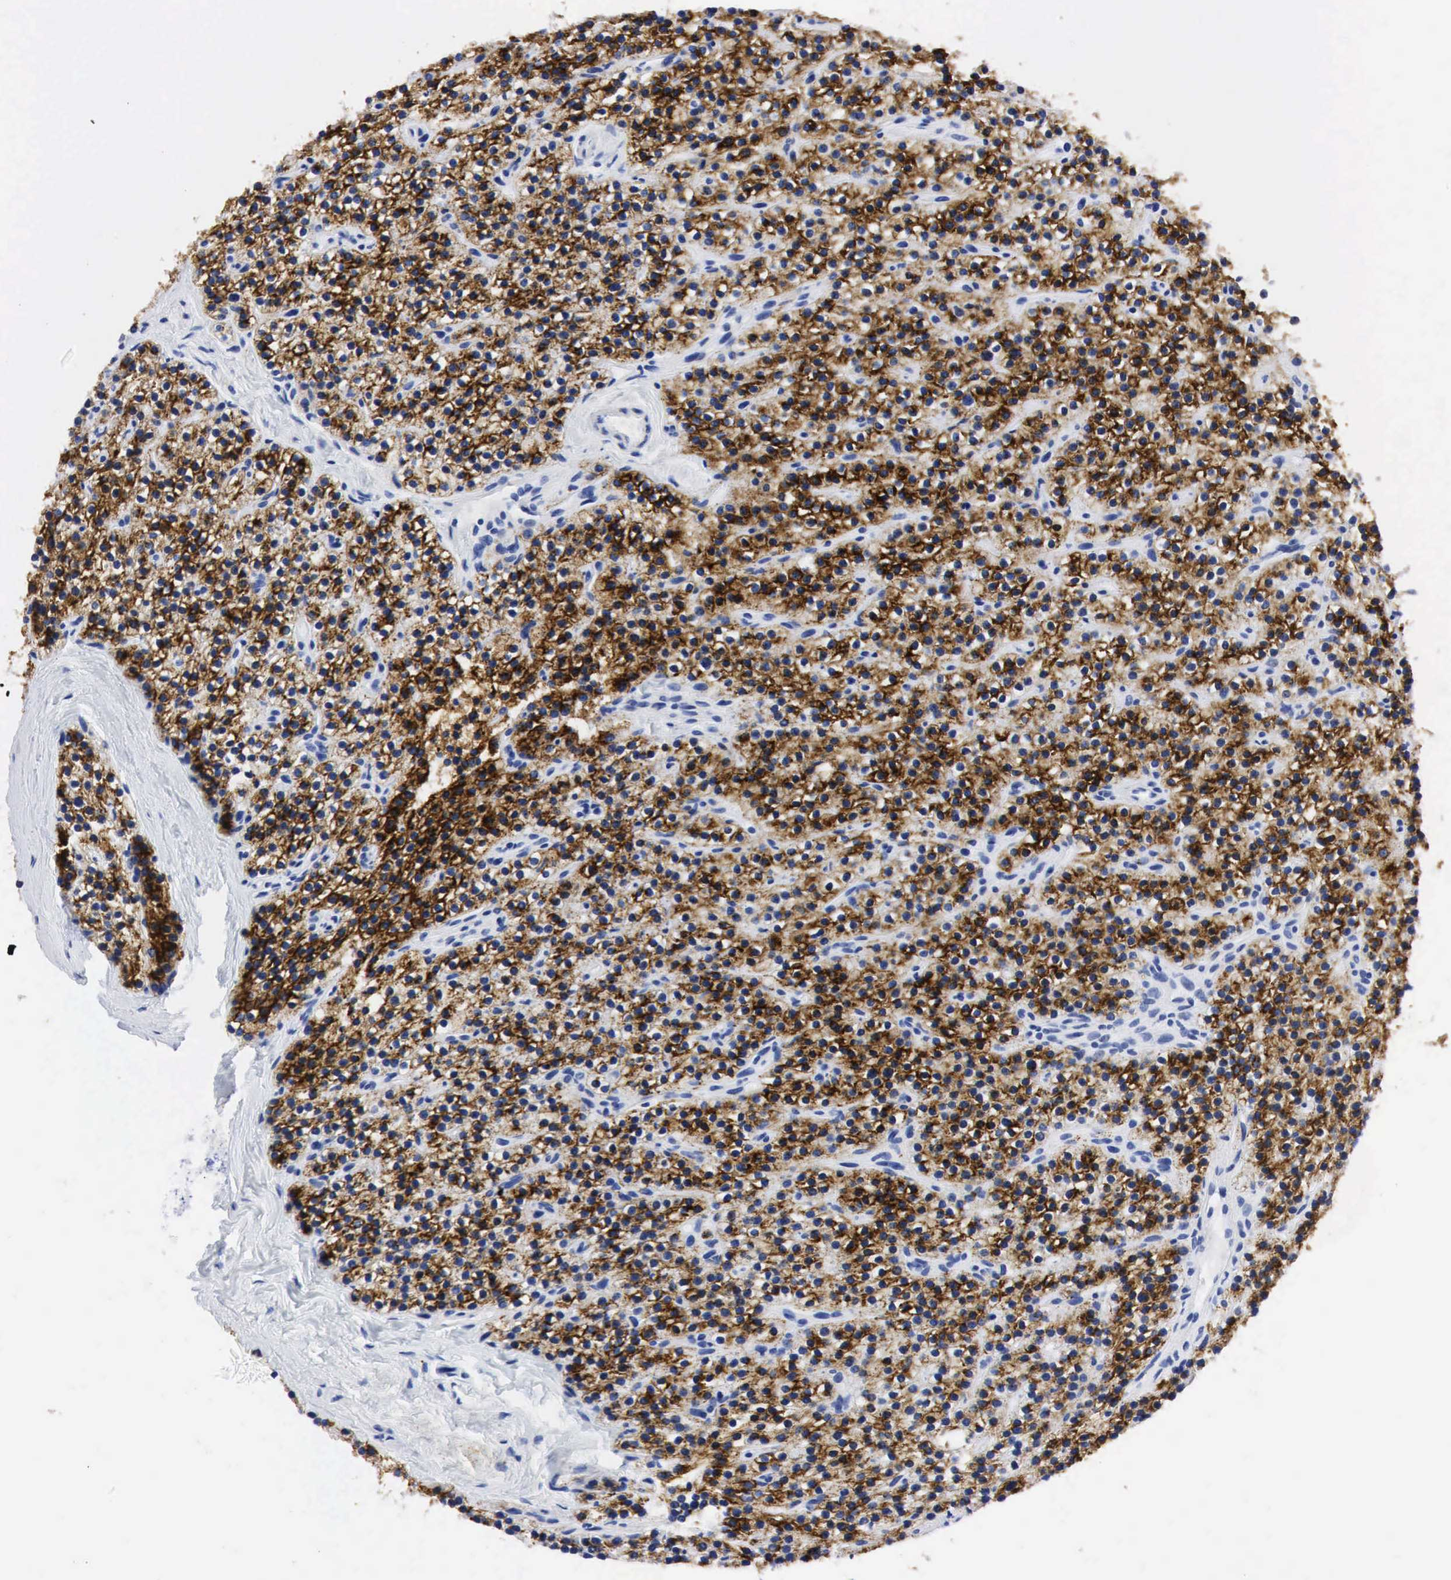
{"staining": {"intensity": "strong", "quantity": ">75%", "location": "cytoplasmic/membranous"}, "tissue": "parathyroid gland", "cell_type": "Glandular cells", "image_type": "normal", "snomed": [{"axis": "morphology", "description": "Normal tissue, NOS"}, {"axis": "topography", "description": "Parathyroid gland"}], "caption": "The image shows a brown stain indicating the presence of a protein in the cytoplasmic/membranous of glandular cells in parathyroid gland. (brown staining indicates protein expression, while blue staining denotes nuclei).", "gene": "PTH", "patient": {"sex": "female", "age": 54}}